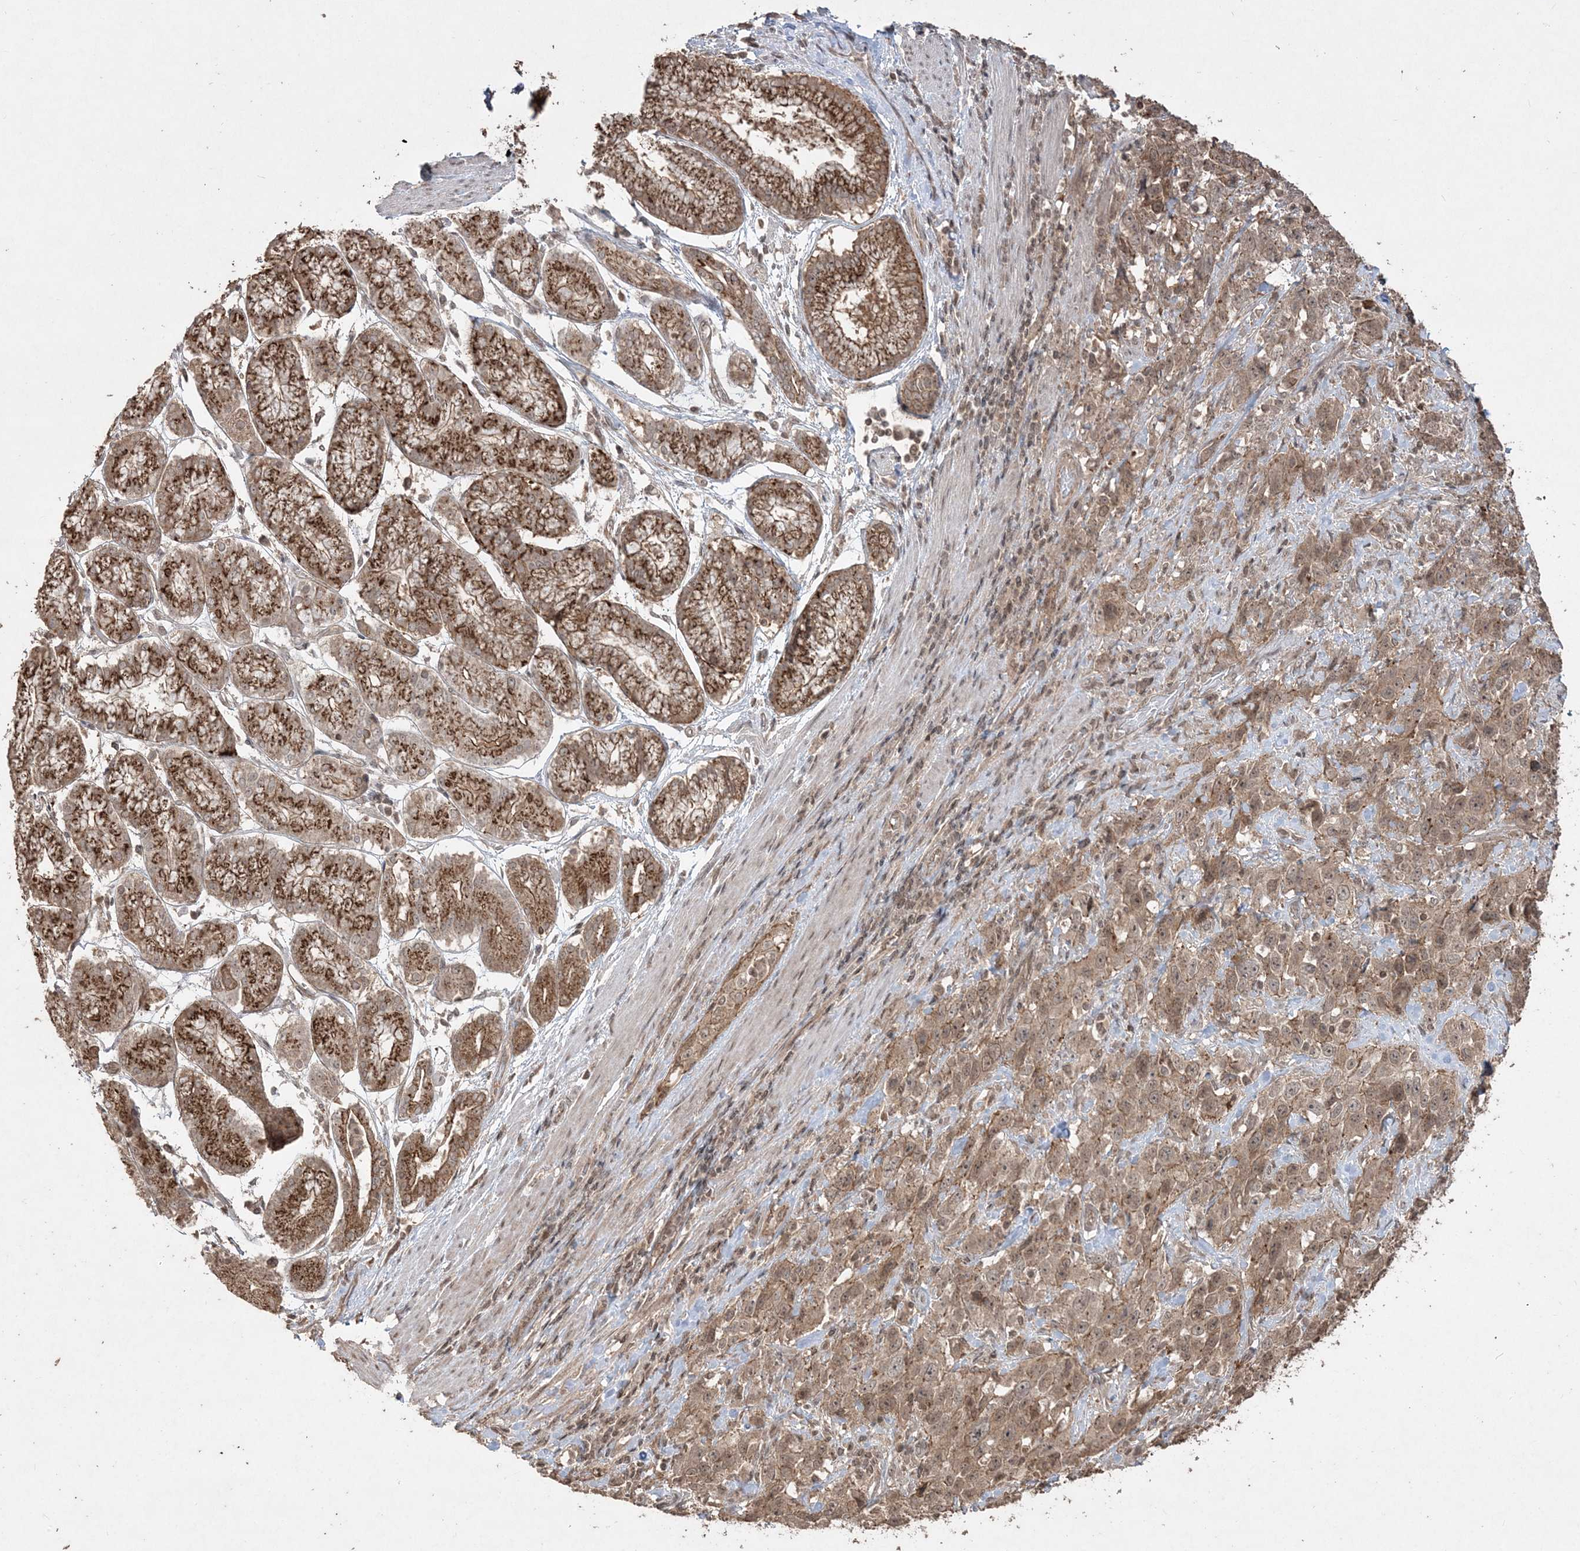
{"staining": {"intensity": "weak", "quantity": ">75%", "location": "cytoplasmic/membranous"}, "tissue": "stomach cancer", "cell_type": "Tumor cells", "image_type": "cancer", "snomed": [{"axis": "morphology", "description": "Normal tissue, NOS"}, {"axis": "morphology", "description": "Adenocarcinoma, NOS"}, {"axis": "topography", "description": "Lymph node"}, {"axis": "topography", "description": "Stomach"}], "caption": "A brown stain labels weak cytoplasmic/membranous expression of a protein in stomach adenocarcinoma tumor cells.", "gene": "EHHADH", "patient": {"sex": "male", "age": 48}}